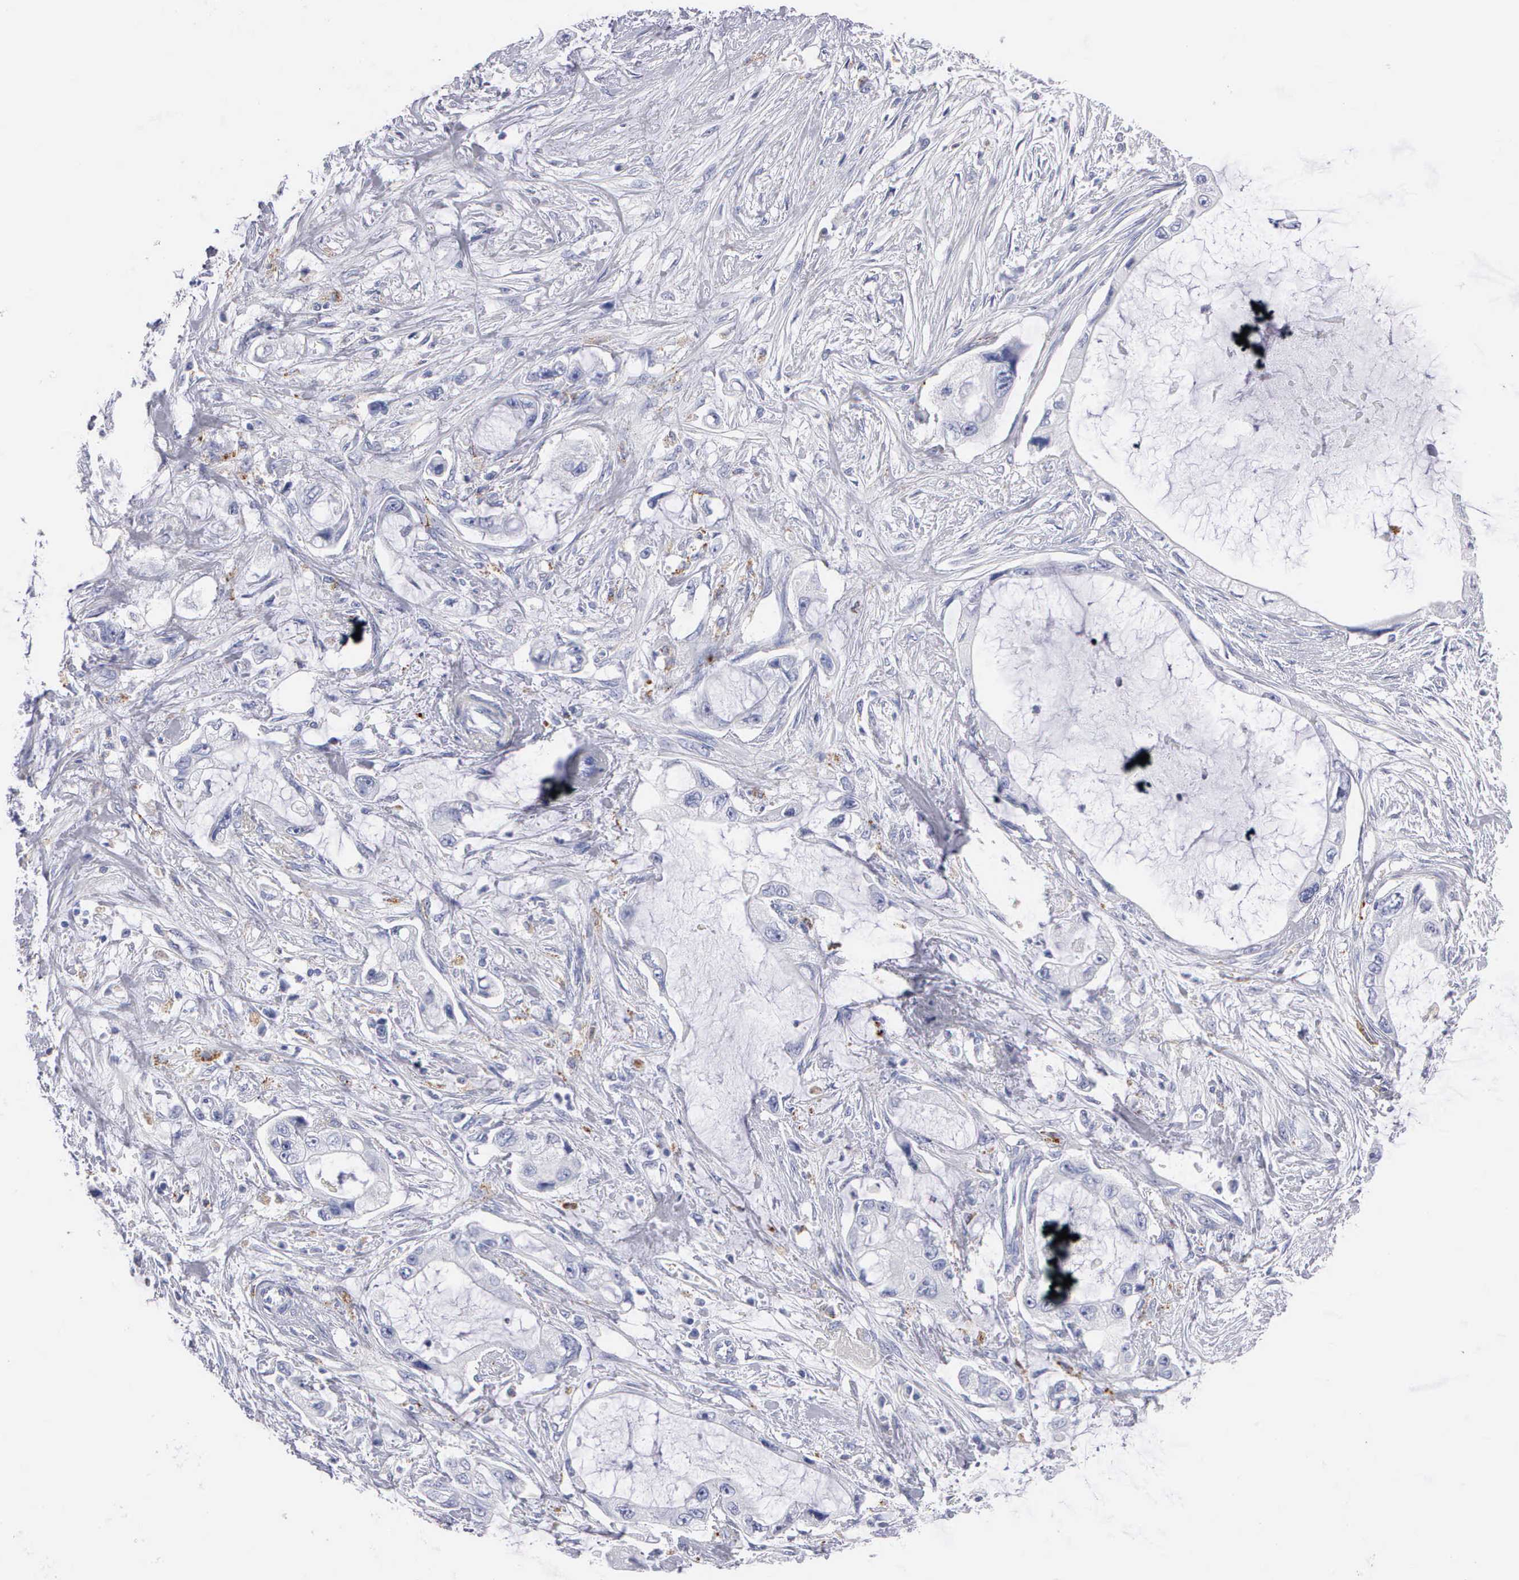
{"staining": {"intensity": "negative", "quantity": "none", "location": "none"}, "tissue": "pancreatic cancer", "cell_type": "Tumor cells", "image_type": "cancer", "snomed": [{"axis": "morphology", "description": "Adenocarcinoma, NOS"}, {"axis": "topography", "description": "Pancreas"}, {"axis": "topography", "description": "Stomach, upper"}], "caption": "The micrograph shows no significant staining in tumor cells of pancreatic cancer (adenocarcinoma). (DAB immunohistochemistry, high magnification).", "gene": "CTSL", "patient": {"sex": "male", "age": 77}}